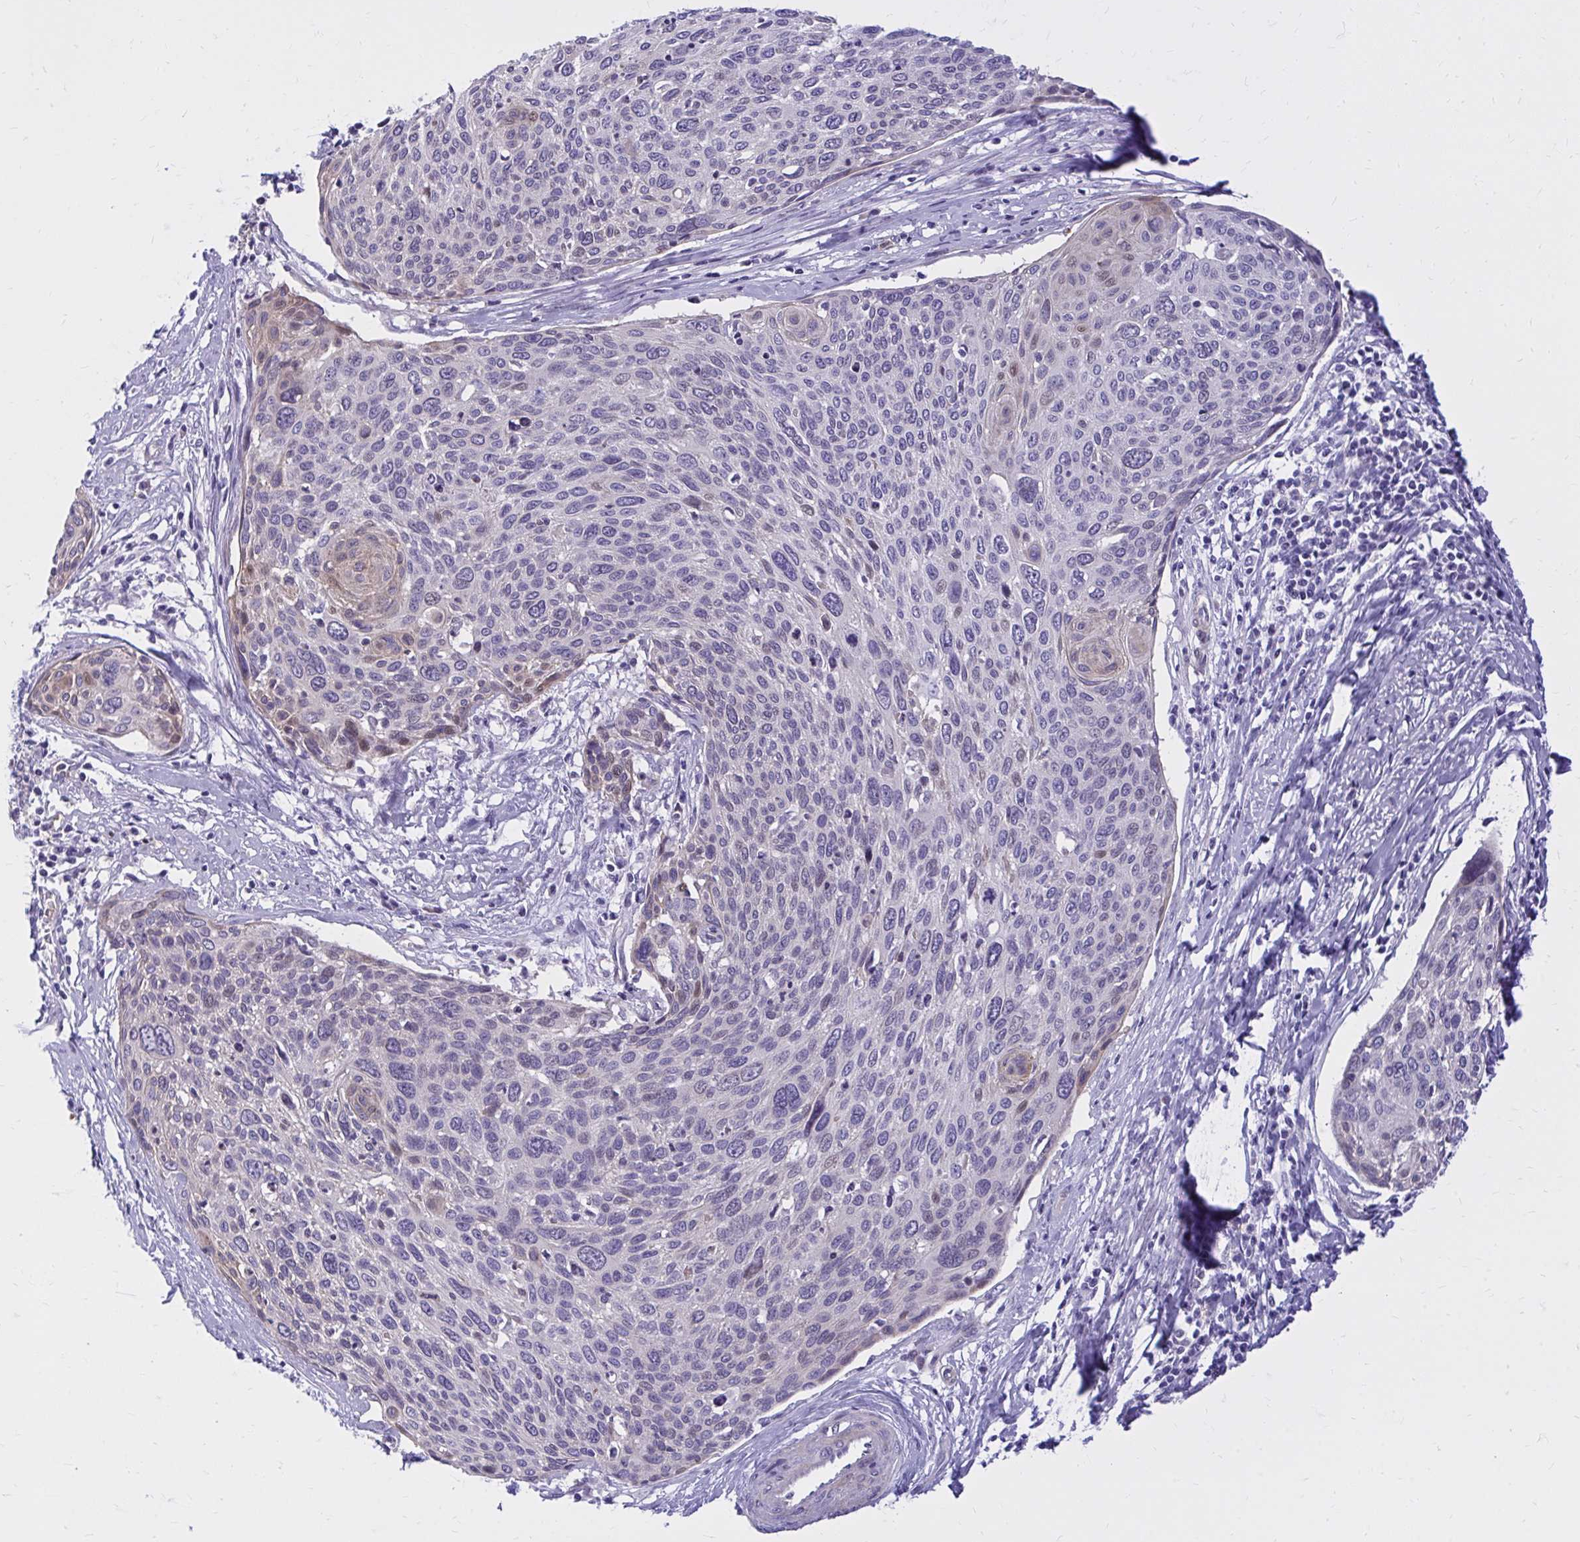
{"staining": {"intensity": "weak", "quantity": "<25%", "location": "nuclear"}, "tissue": "cervical cancer", "cell_type": "Tumor cells", "image_type": "cancer", "snomed": [{"axis": "morphology", "description": "Squamous cell carcinoma, NOS"}, {"axis": "topography", "description": "Cervix"}], "caption": "High magnification brightfield microscopy of cervical squamous cell carcinoma stained with DAB (brown) and counterstained with hematoxylin (blue): tumor cells show no significant positivity. (Brightfield microscopy of DAB immunohistochemistry (IHC) at high magnification).", "gene": "ADAMTSL1", "patient": {"sex": "female", "age": 49}}